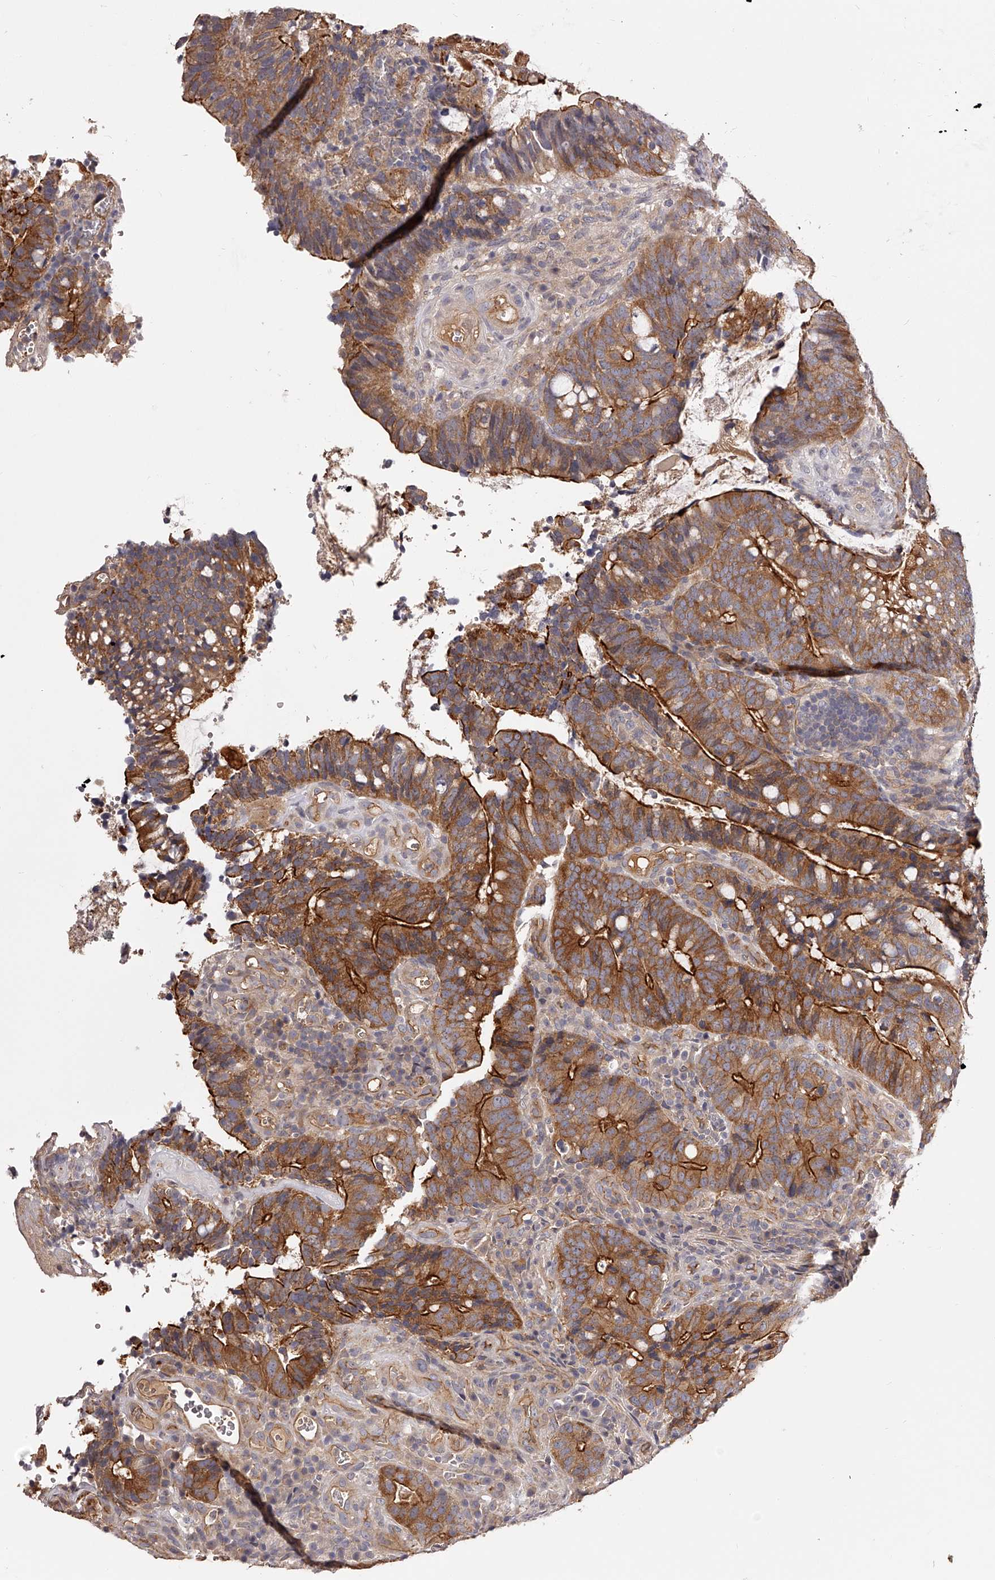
{"staining": {"intensity": "moderate", "quantity": ">75%", "location": "cytoplasmic/membranous"}, "tissue": "colorectal cancer", "cell_type": "Tumor cells", "image_type": "cancer", "snomed": [{"axis": "morphology", "description": "Adenocarcinoma, NOS"}, {"axis": "topography", "description": "Colon"}], "caption": "Colorectal cancer stained for a protein reveals moderate cytoplasmic/membranous positivity in tumor cells.", "gene": "LTV1", "patient": {"sex": "female", "age": 66}}